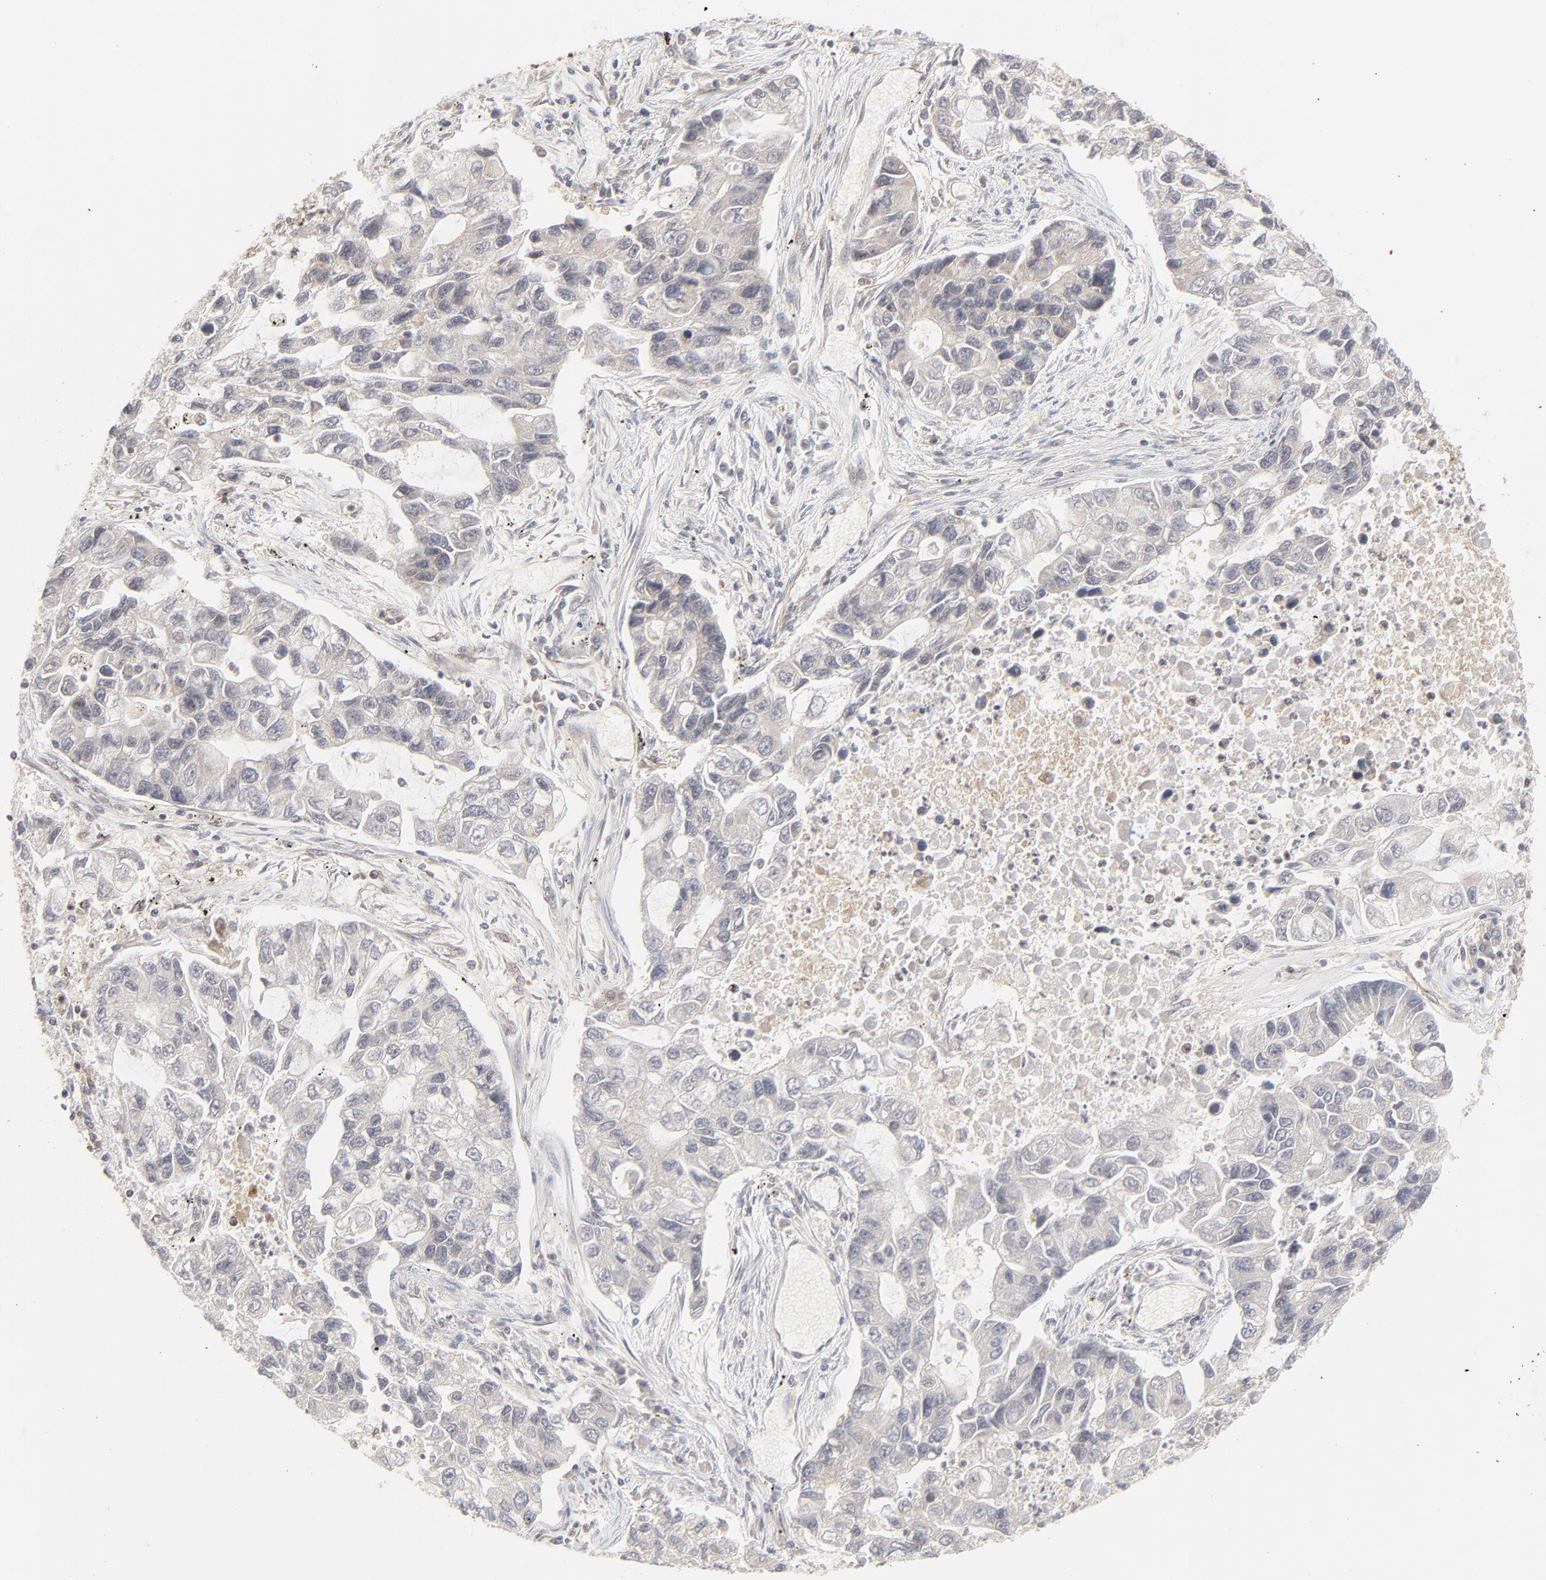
{"staining": {"intensity": "negative", "quantity": "none", "location": "none"}, "tissue": "lung cancer", "cell_type": "Tumor cells", "image_type": "cancer", "snomed": [{"axis": "morphology", "description": "Adenocarcinoma, NOS"}, {"axis": "topography", "description": "Lung"}], "caption": "Immunohistochemistry photomicrograph of adenocarcinoma (lung) stained for a protein (brown), which displays no expression in tumor cells.", "gene": "RAB5C", "patient": {"sex": "female", "age": 51}}